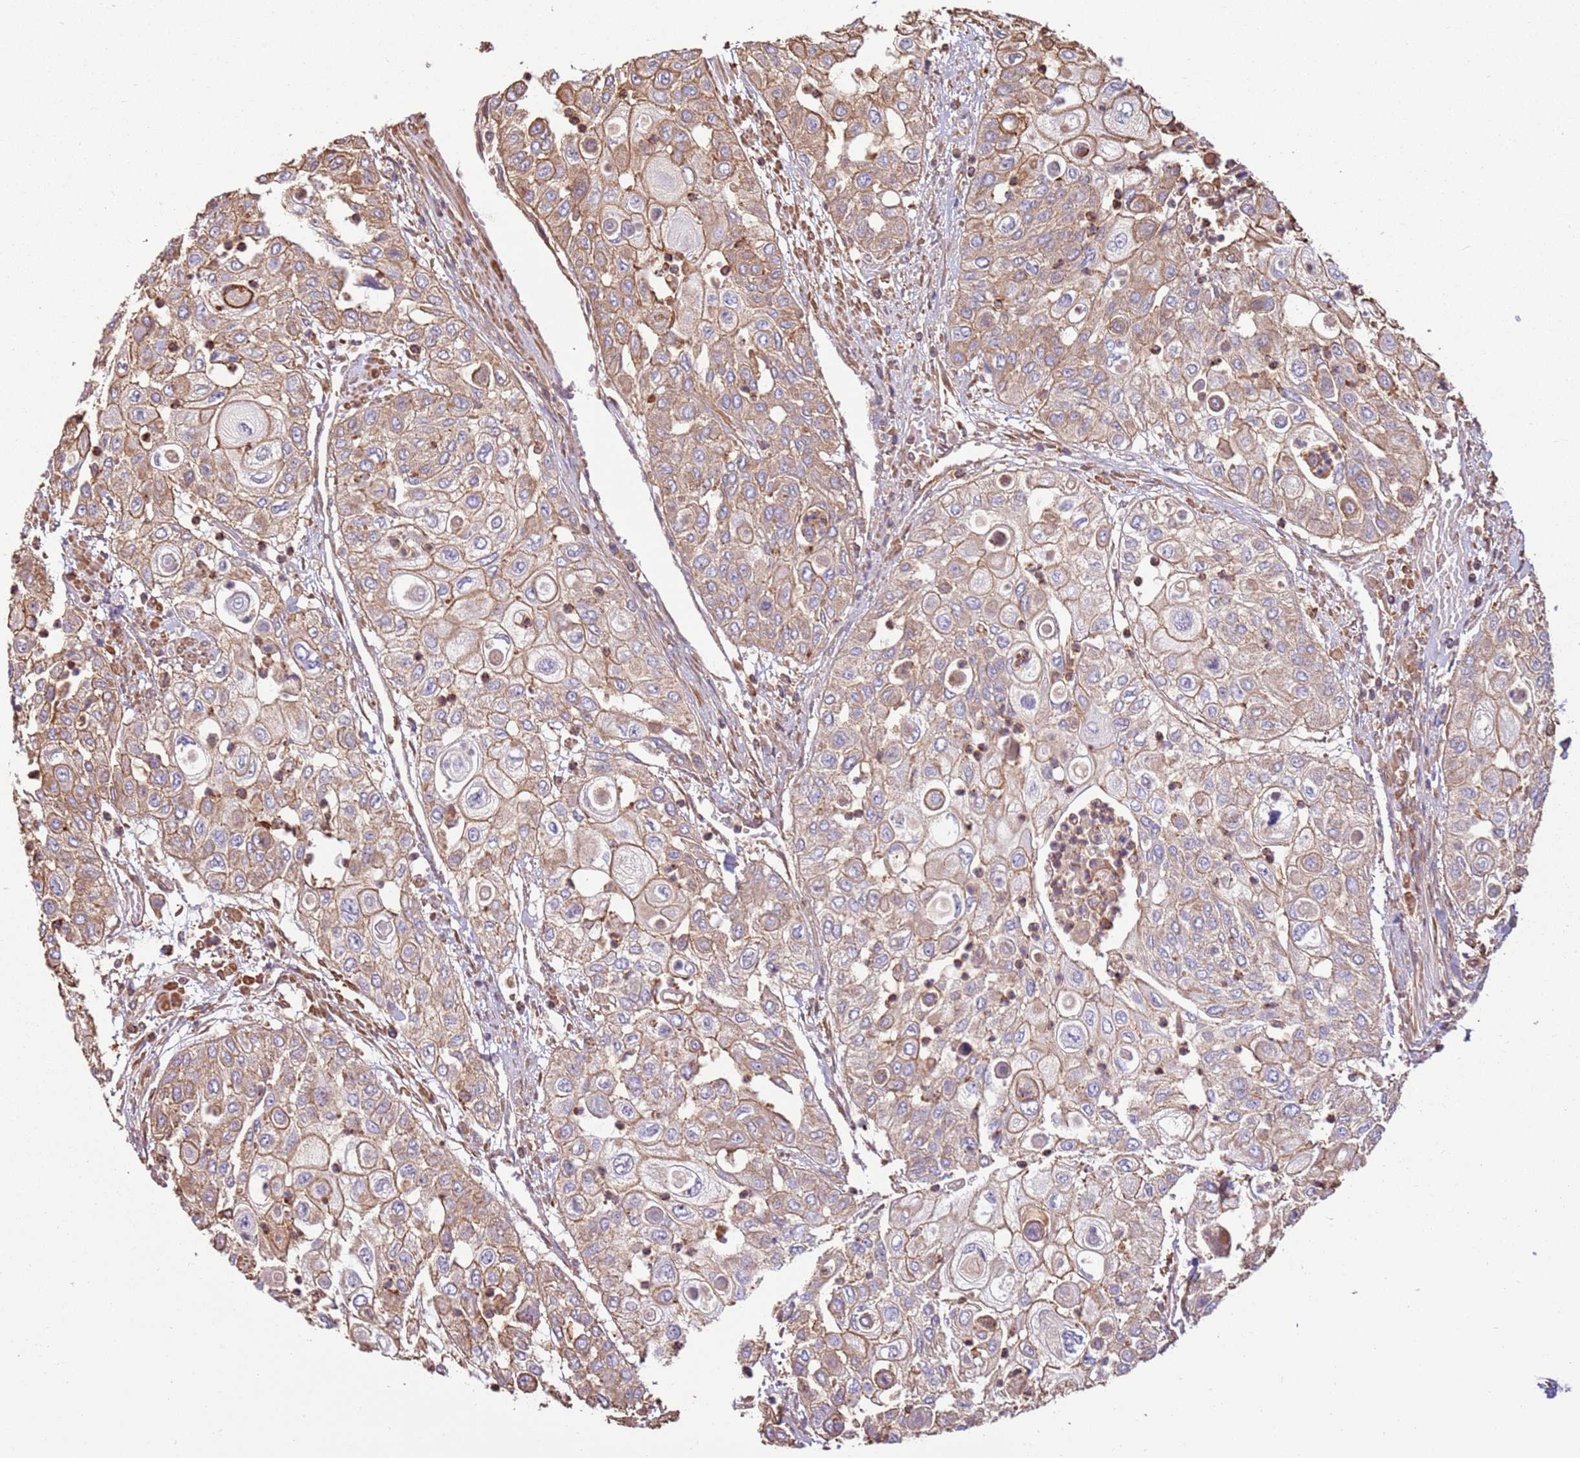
{"staining": {"intensity": "weak", "quantity": ">75%", "location": "cytoplasmic/membranous"}, "tissue": "urothelial cancer", "cell_type": "Tumor cells", "image_type": "cancer", "snomed": [{"axis": "morphology", "description": "Urothelial carcinoma, High grade"}, {"axis": "topography", "description": "Urinary bladder"}], "caption": "Immunohistochemistry (IHC) staining of urothelial carcinoma (high-grade), which shows low levels of weak cytoplasmic/membranous positivity in approximately >75% of tumor cells indicating weak cytoplasmic/membranous protein staining. The staining was performed using DAB (brown) for protein detection and nuclei were counterstained in hematoxylin (blue).", "gene": "ACVR2A", "patient": {"sex": "female", "age": 79}}